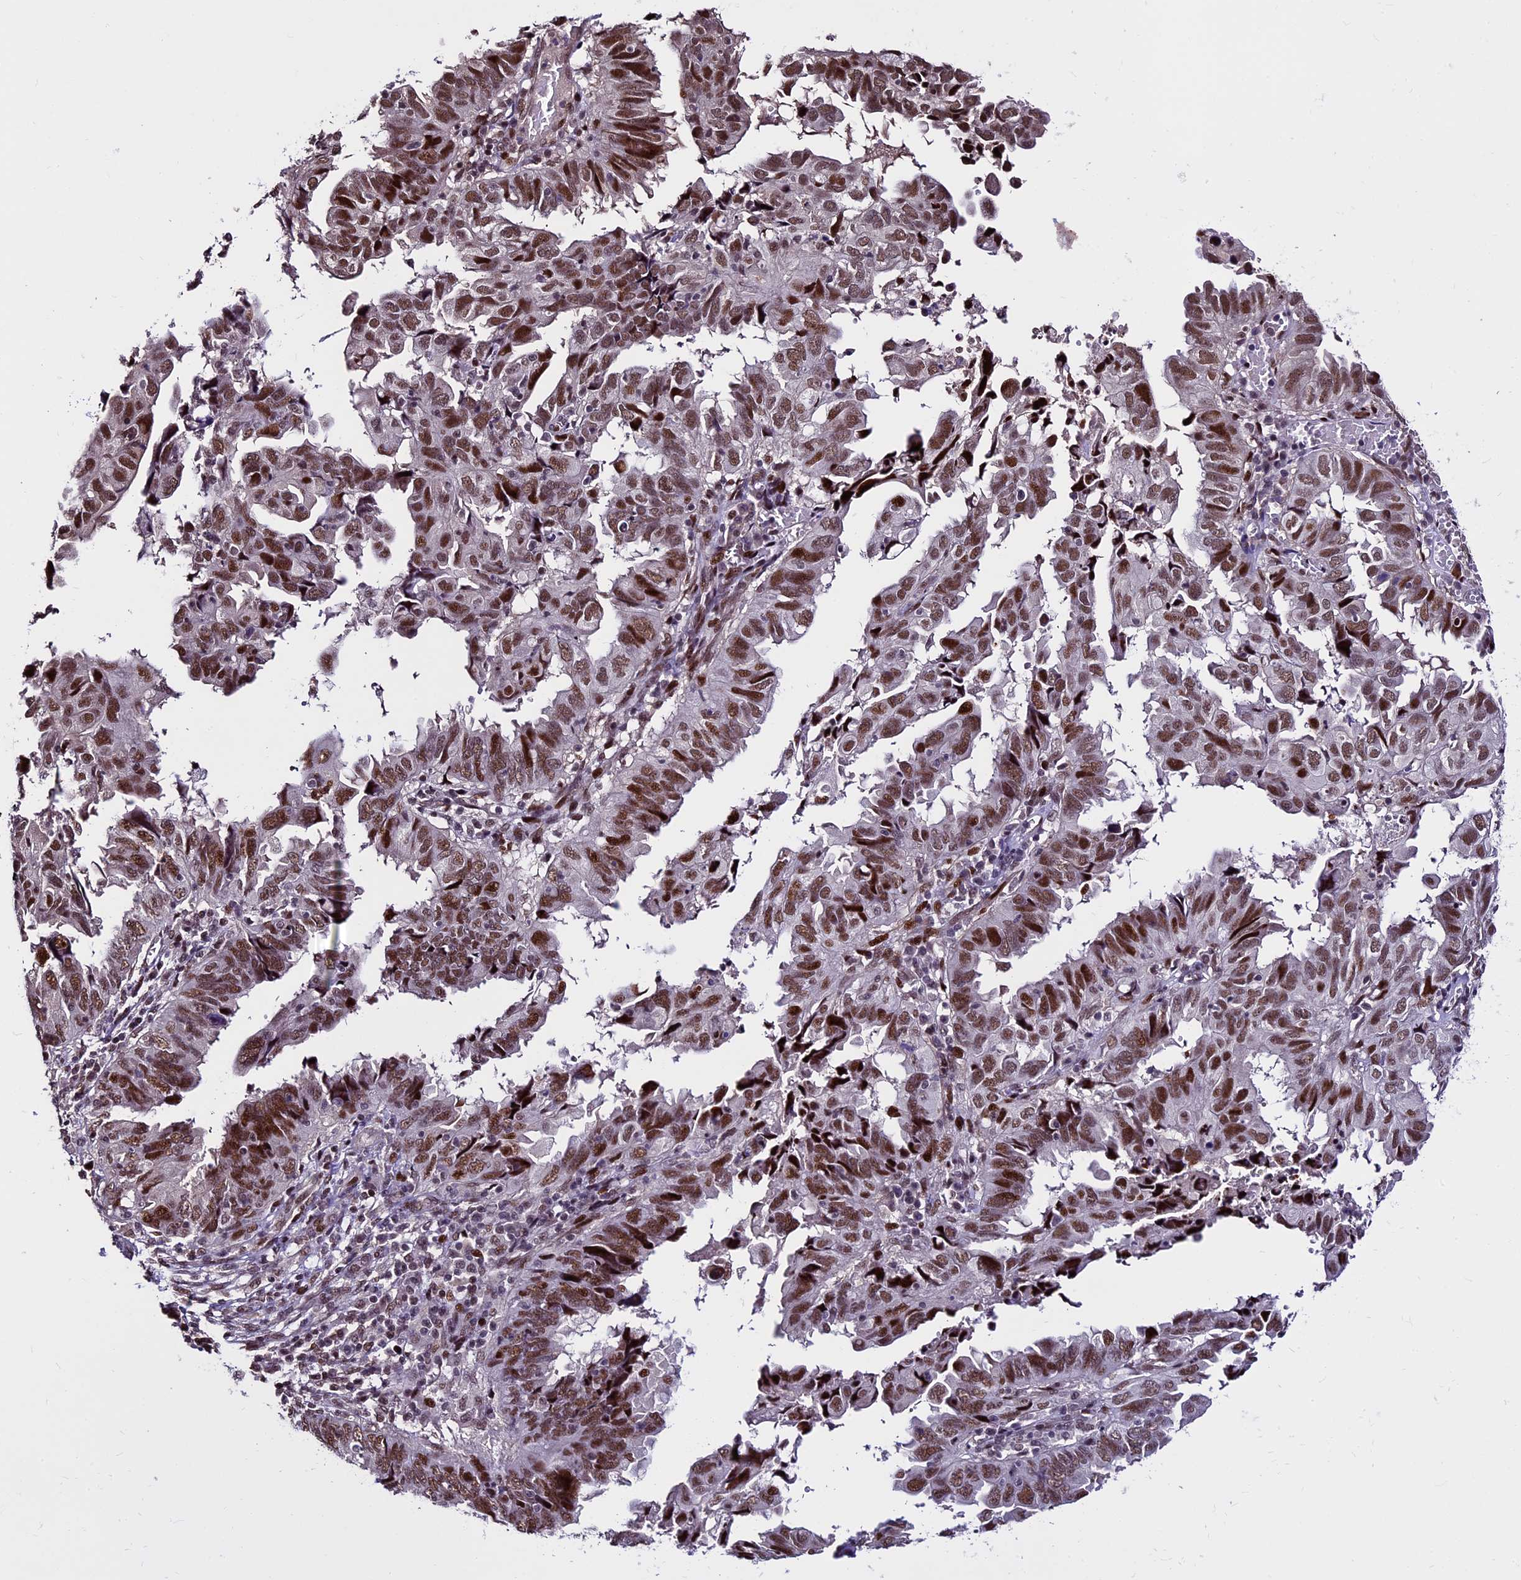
{"staining": {"intensity": "moderate", "quantity": ">75%", "location": "nuclear"}, "tissue": "endometrial cancer", "cell_type": "Tumor cells", "image_type": "cancer", "snomed": [{"axis": "morphology", "description": "Adenocarcinoma, NOS"}, {"axis": "topography", "description": "Uterus"}], "caption": "Protein staining exhibits moderate nuclear staining in about >75% of tumor cells in endometrial cancer (adenocarcinoma).", "gene": "TCP11L2", "patient": {"sex": "female", "age": 77}}